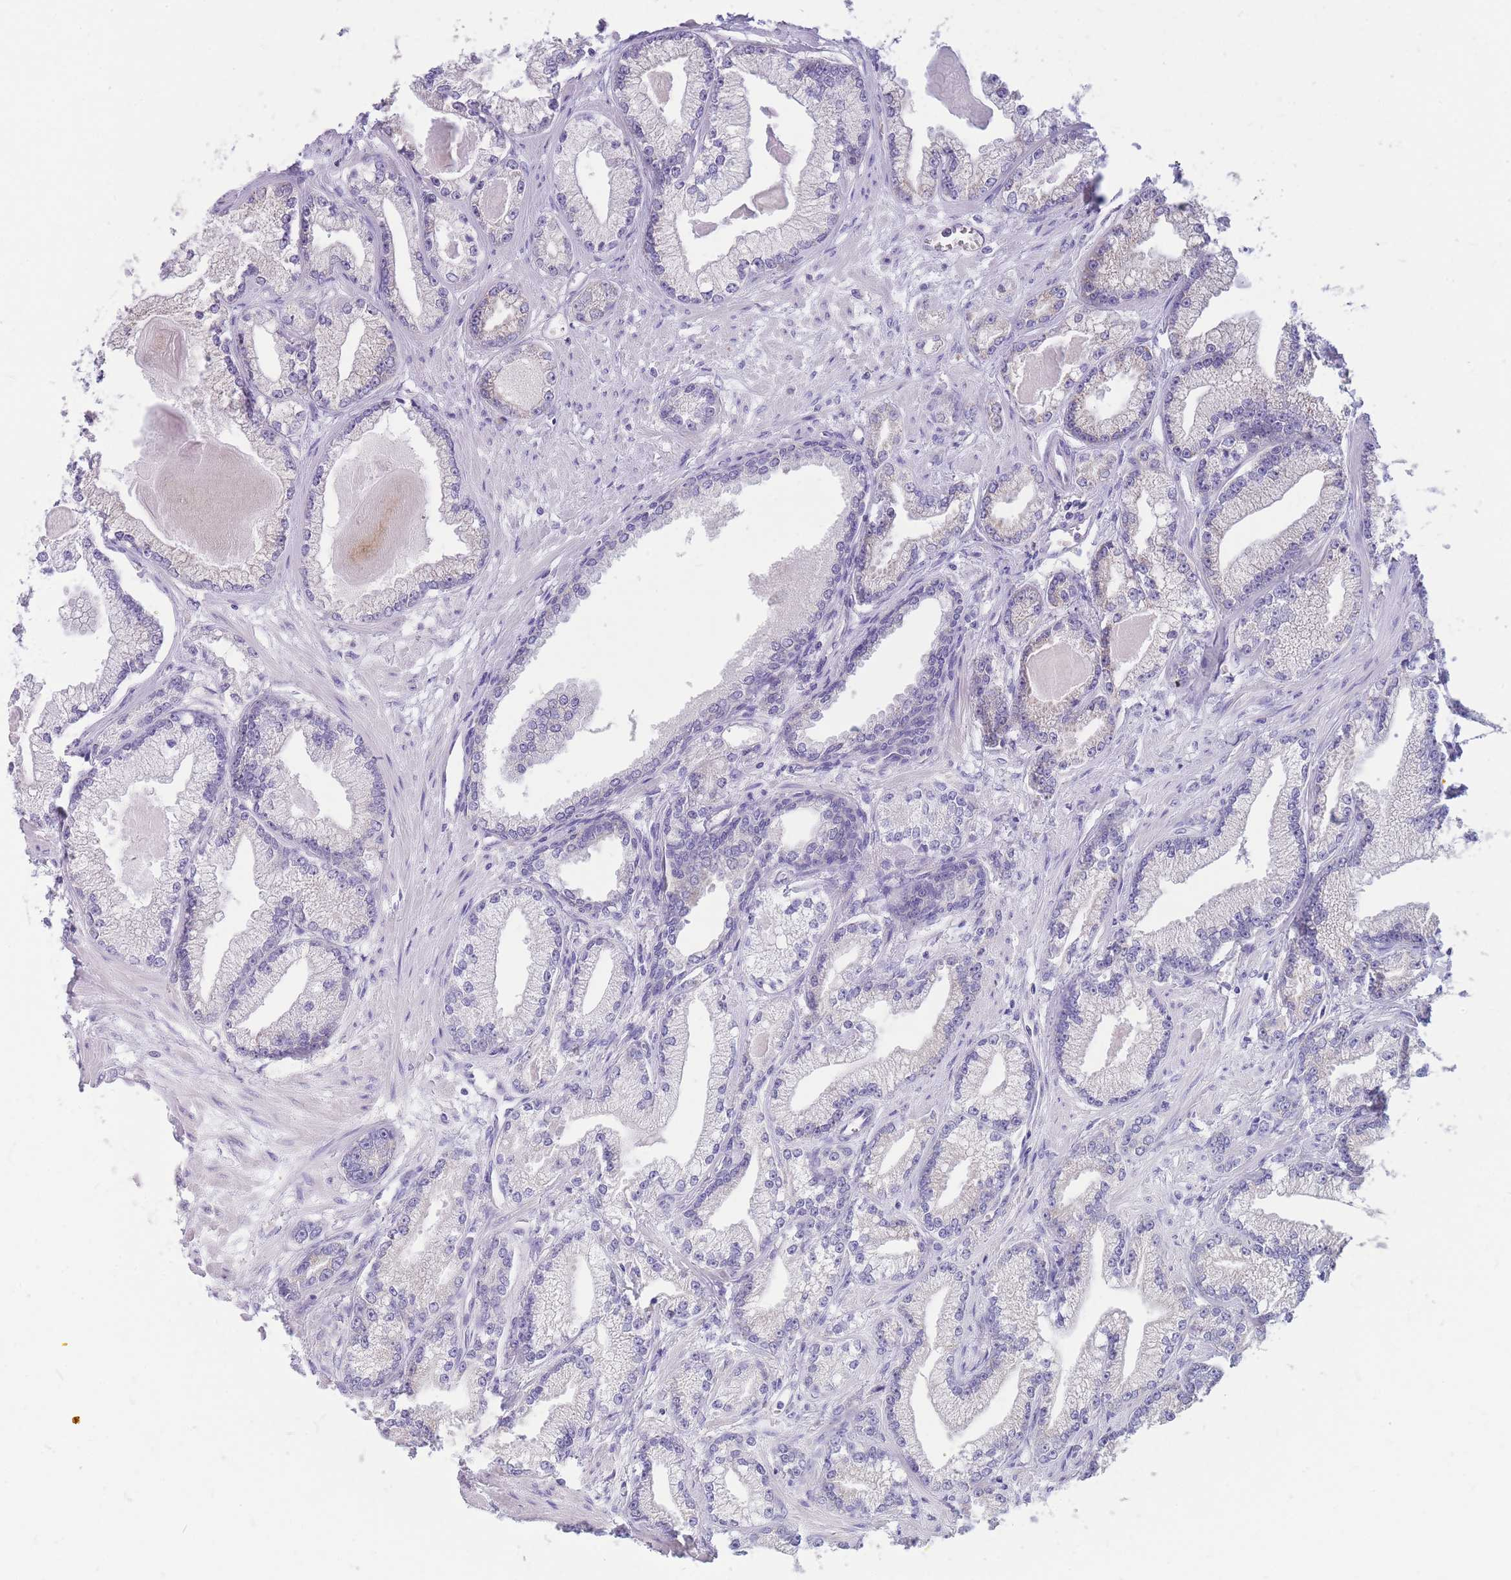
{"staining": {"intensity": "negative", "quantity": "none", "location": "none"}, "tissue": "prostate cancer", "cell_type": "Tumor cells", "image_type": "cancer", "snomed": [{"axis": "morphology", "description": "Adenocarcinoma, Low grade"}, {"axis": "topography", "description": "Prostate"}], "caption": "A high-resolution photomicrograph shows immunohistochemistry staining of low-grade adenocarcinoma (prostate), which shows no significant expression in tumor cells.", "gene": "DHRS11", "patient": {"sex": "male", "age": 64}}